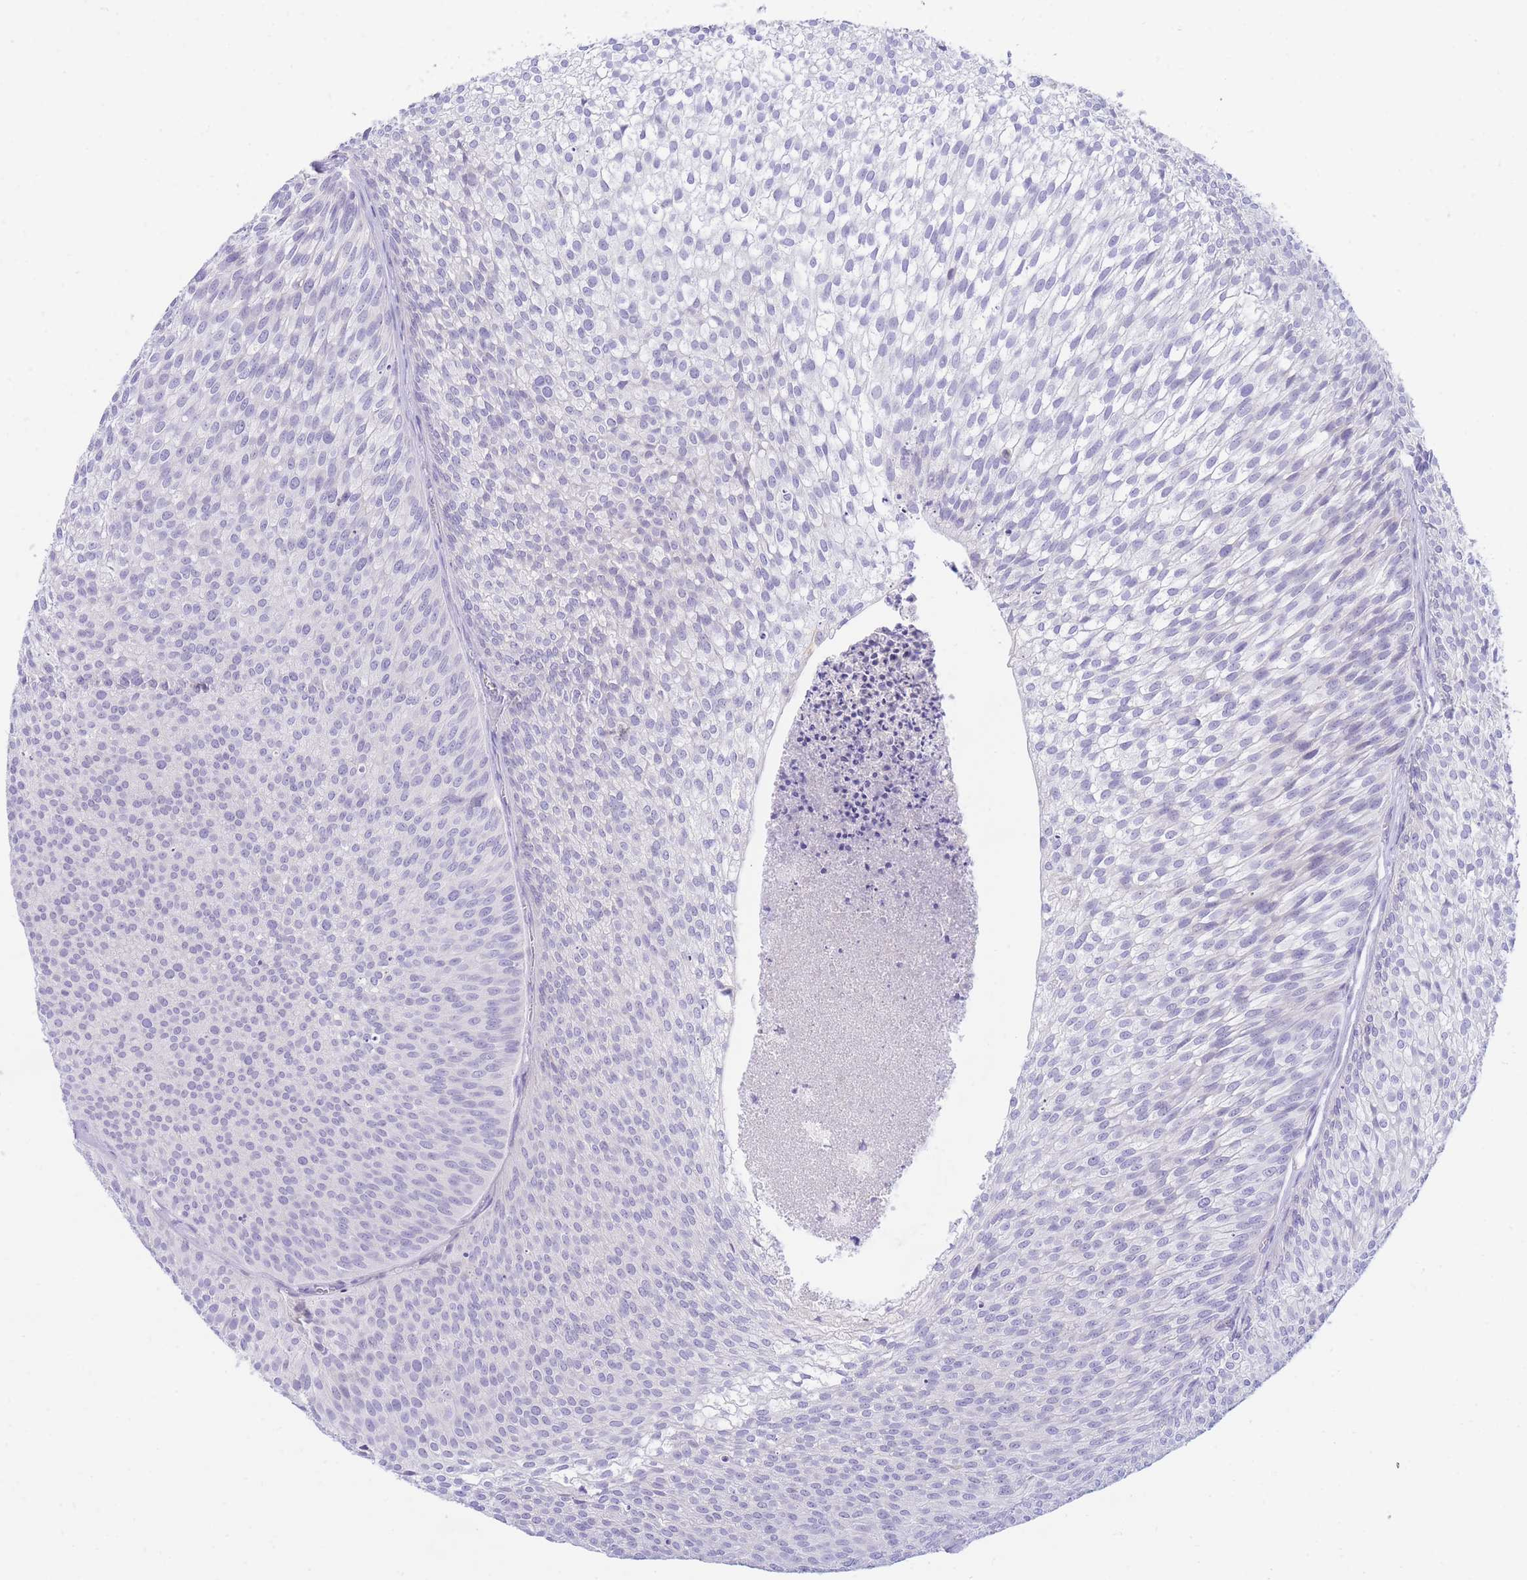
{"staining": {"intensity": "negative", "quantity": "none", "location": "none"}, "tissue": "urothelial cancer", "cell_type": "Tumor cells", "image_type": "cancer", "snomed": [{"axis": "morphology", "description": "Urothelial carcinoma, Low grade"}, {"axis": "topography", "description": "Urinary bladder"}], "caption": "An immunohistochemistry (IHC) histopathology image of urothelial cancer is shown. There is no staining in tumor cells of urothelial cancer.", "gene": "SSUH2", "patient": {"sex": "male", "age": 91}}